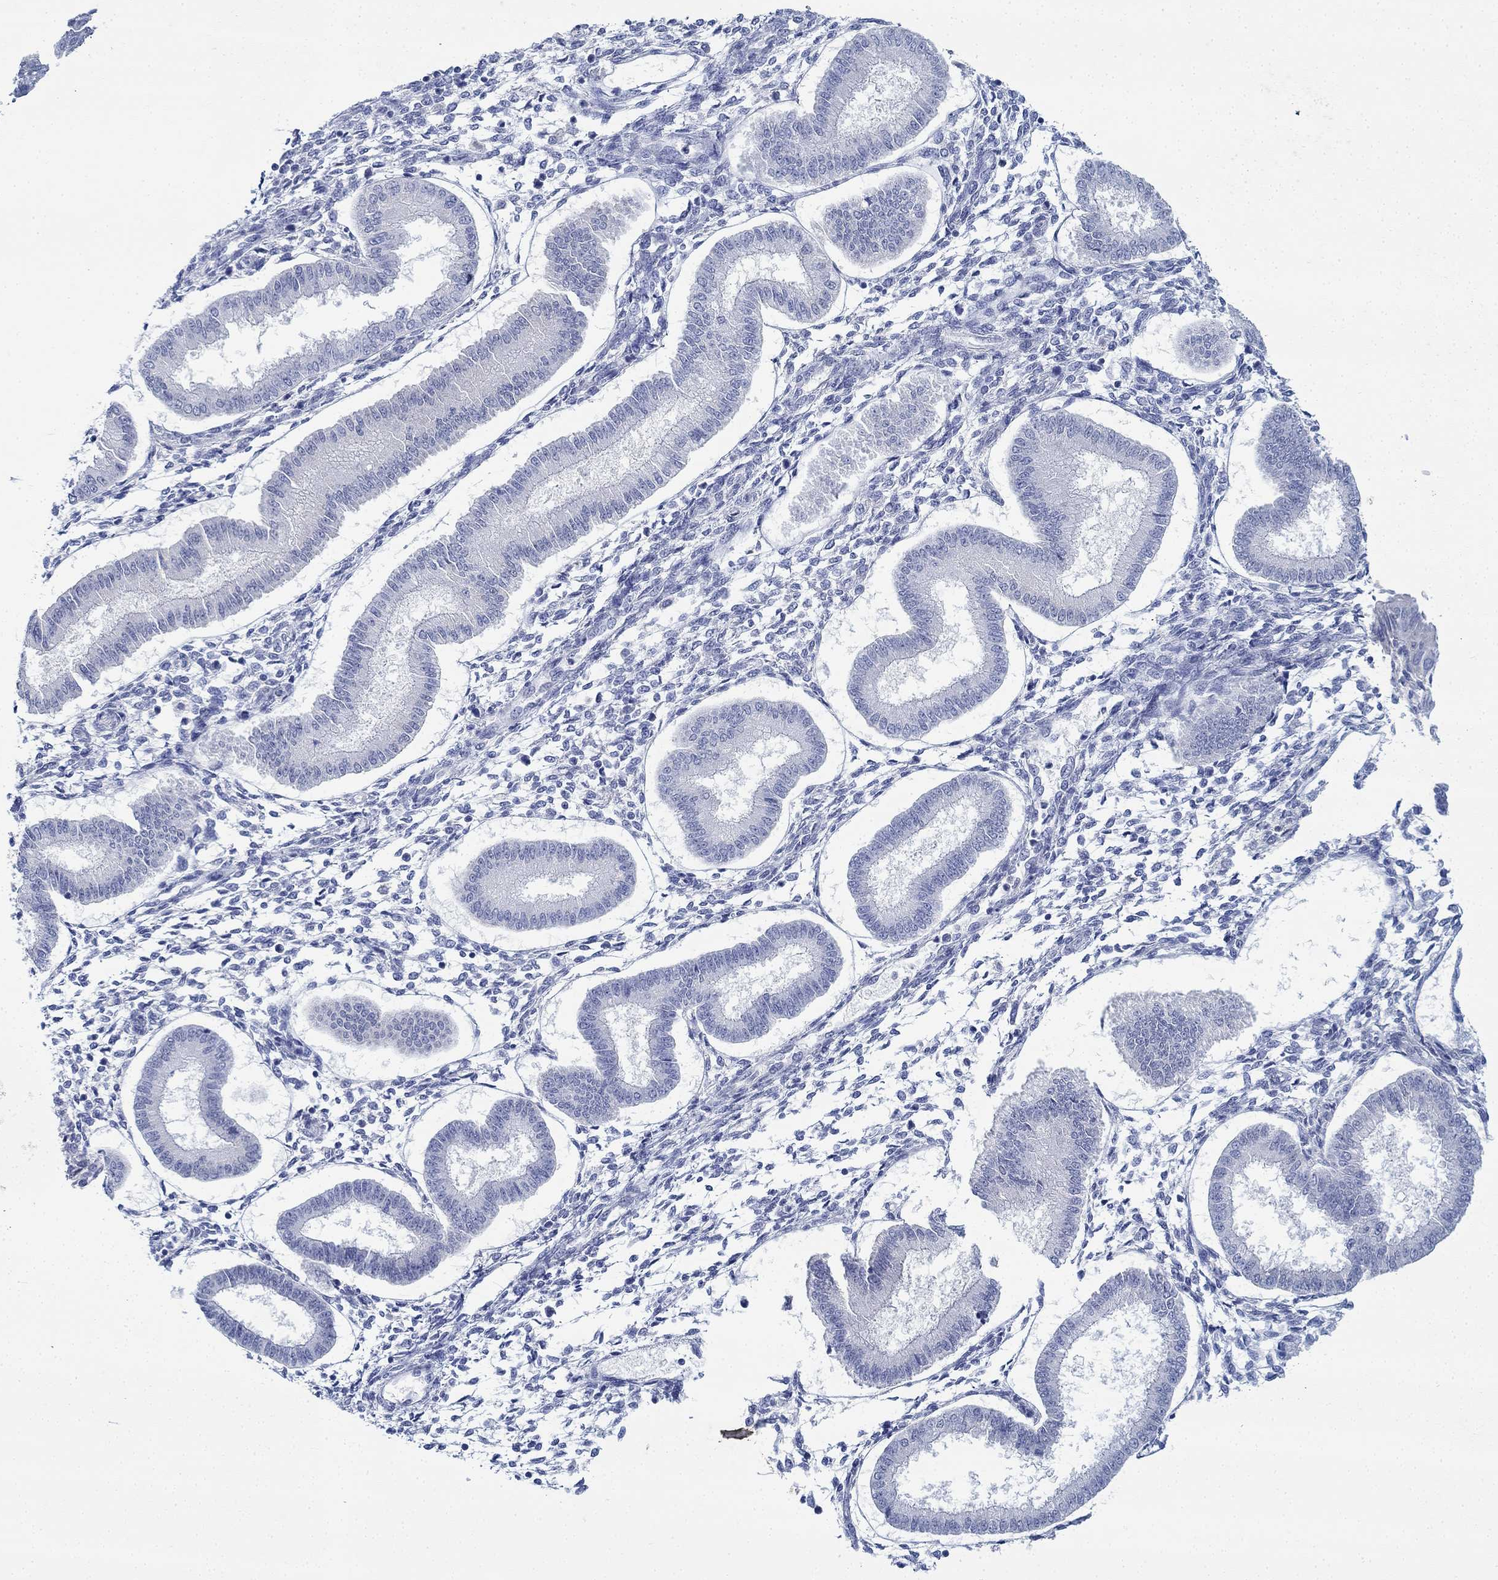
{"staining": {"intensity": "negative", "quantity": "none", "location": "none"}, "tissue": "endometrium", "cell_type": "Cells in endometrial stroma", "image_type": "normal", "snomed": [{"axis": "morphology", "description": "Normal tissue, NOS"}, {"axis": "topography", "description": "Endometrium"}], "caption": "Normal endometrium was stained to show a protein in brown. There is no significant positivity in cells in endometrial stroma.", "gene": "PAX9", "patient": {"sex": "female", "age": 43}}